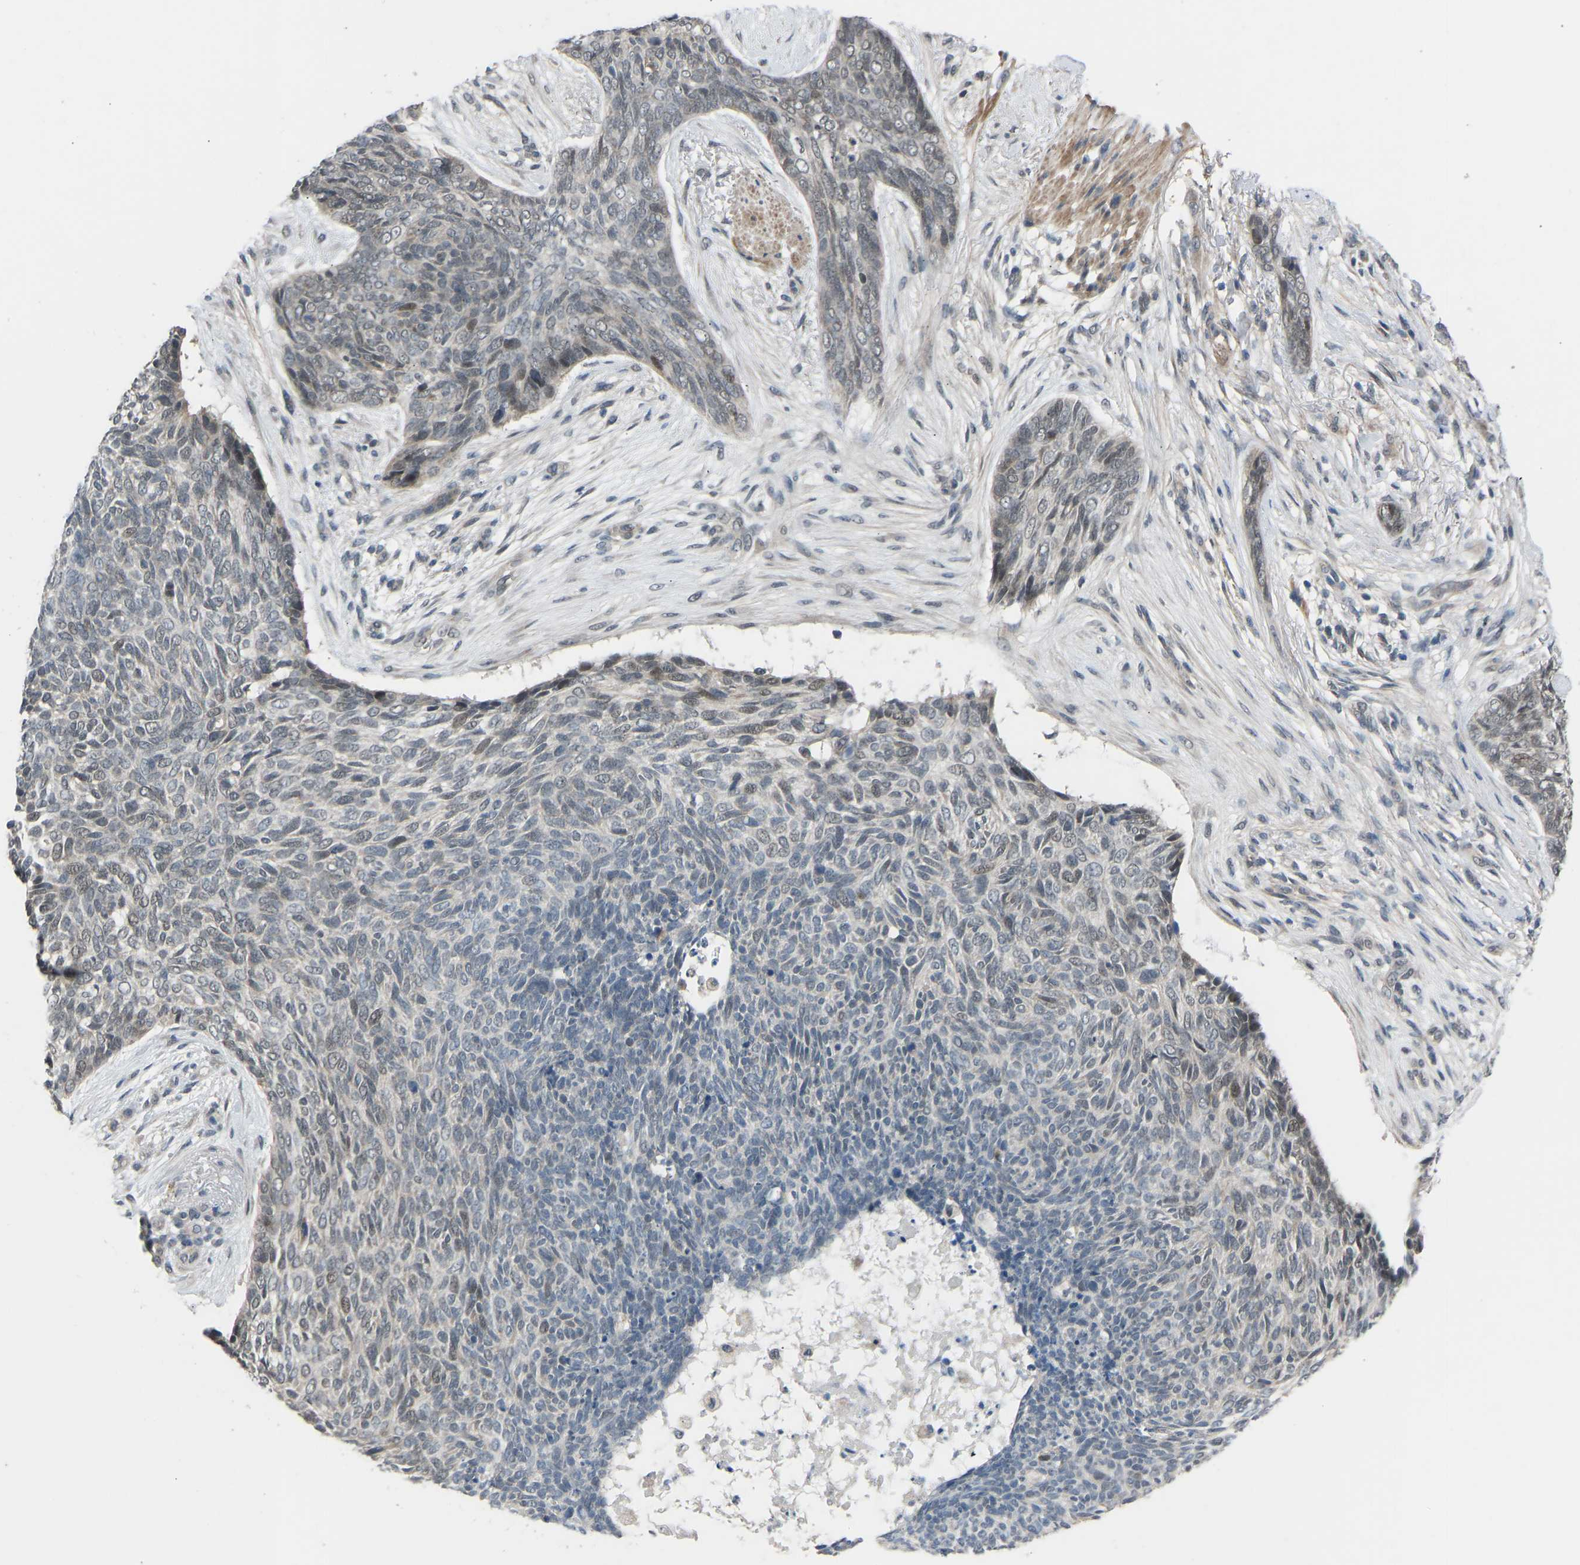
{"staining": {"intensity": "weak", "quantity": "25%-75%", "location": "nuclear"}, "tissue": "skin cancer", "cell_type": "Tumor cells", "image_type": "cancer", "snomed": [{"axis": "morphology", "description": "Basal cell carcinoma"}, {"axis": "topography", "description": "Skin"}], "caption": "This image reveals immunohistochemistry staining of skin basal cell carcinoma, with low weak nuclear expression in about 25%-75% of tumor cells.", "gene": "CDK2AP1", "patient": {"sex": "female", "age": 84}}